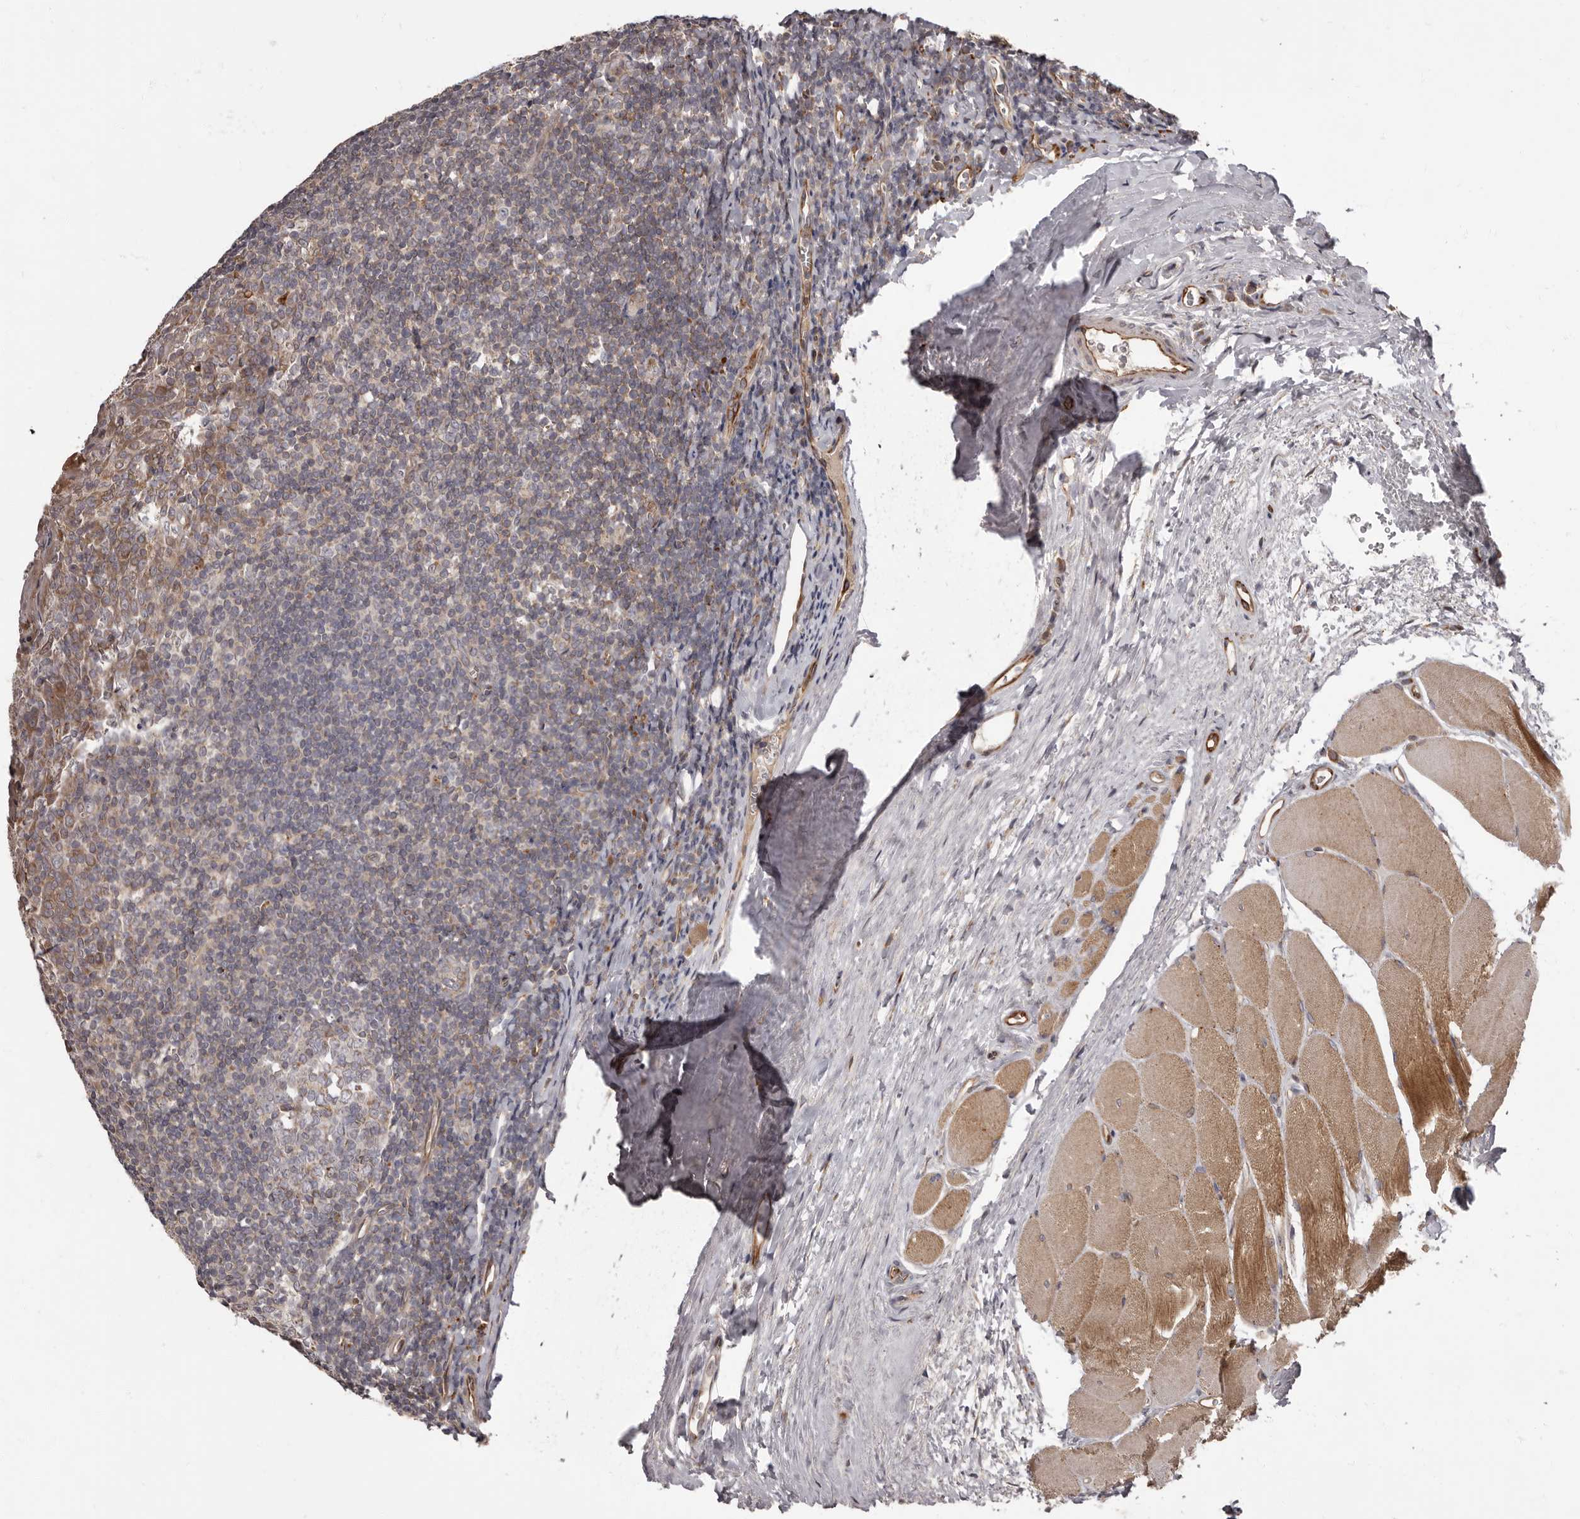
{"staining": {"intensity": "weak", "quantity": "<25%", "location": "cytoplasmic/membranous"}, "tissue": "tonsil", "cell_type": "Germinal center cells", "image_type": "normal", "snomed": [{"axis": "morphology", "description": "Normal tissue, NOS"}, {"axis": "topography", "description": "Tonsil"}], "caption": "Immunohistochemistry micrograph of benign human tonsil stained for a protein (brown), which shows no positivity in germinal center cells. (Brightfield microscopy of DAB (3,3'-diaminobenzidine) immunohistochemistry (IHC) at high magnification).", "gene": "ADCY2", "patient": {"sex": "male", "age": 27}}